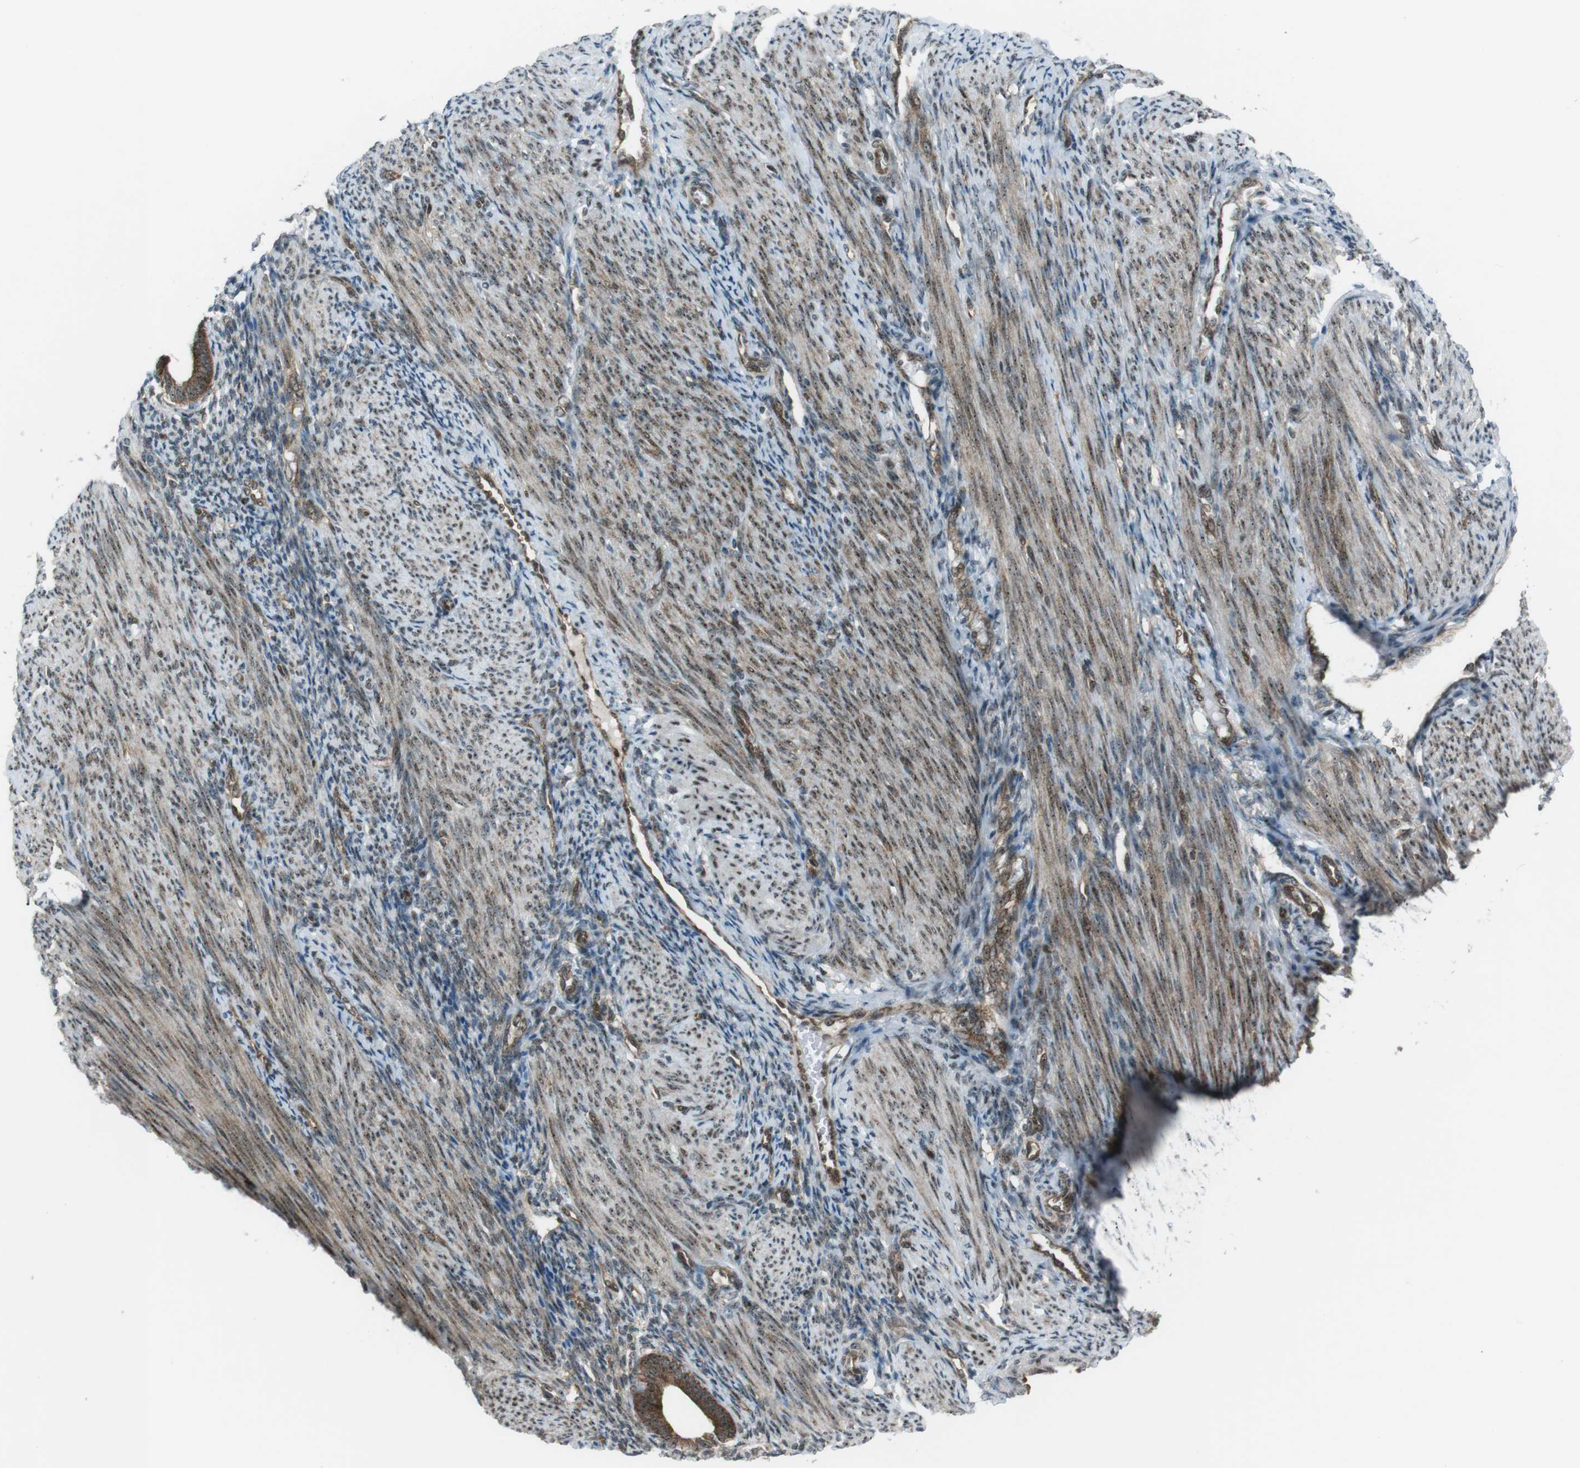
{"staining": {"intensity": "moderate", "quantity": ">75%", "location": "cytoplasmic/membranous,nuclear"}, "tissue": "endometrium", "cell_type": "Cells in endometrial stroma", "image_type": "normal", "snomed": [{"axis": "morphology", "description": "Normal tissue, NOS"}, {"axis": "topography", "description": "Uterus"}, {"axis": "topography", "description": "Endometrium"}], "caption": "This image reveals normal endometrium stained with immunohistochemistry to label a protein in brown. The cytoplasmic/membranous,nuclear of cells in endometrial stroma show moderate positivity for the protein. Nuclei are counter-stained blue.", "gene": "CSNK1D", "patient": {"sex": "female", "age": 33}}